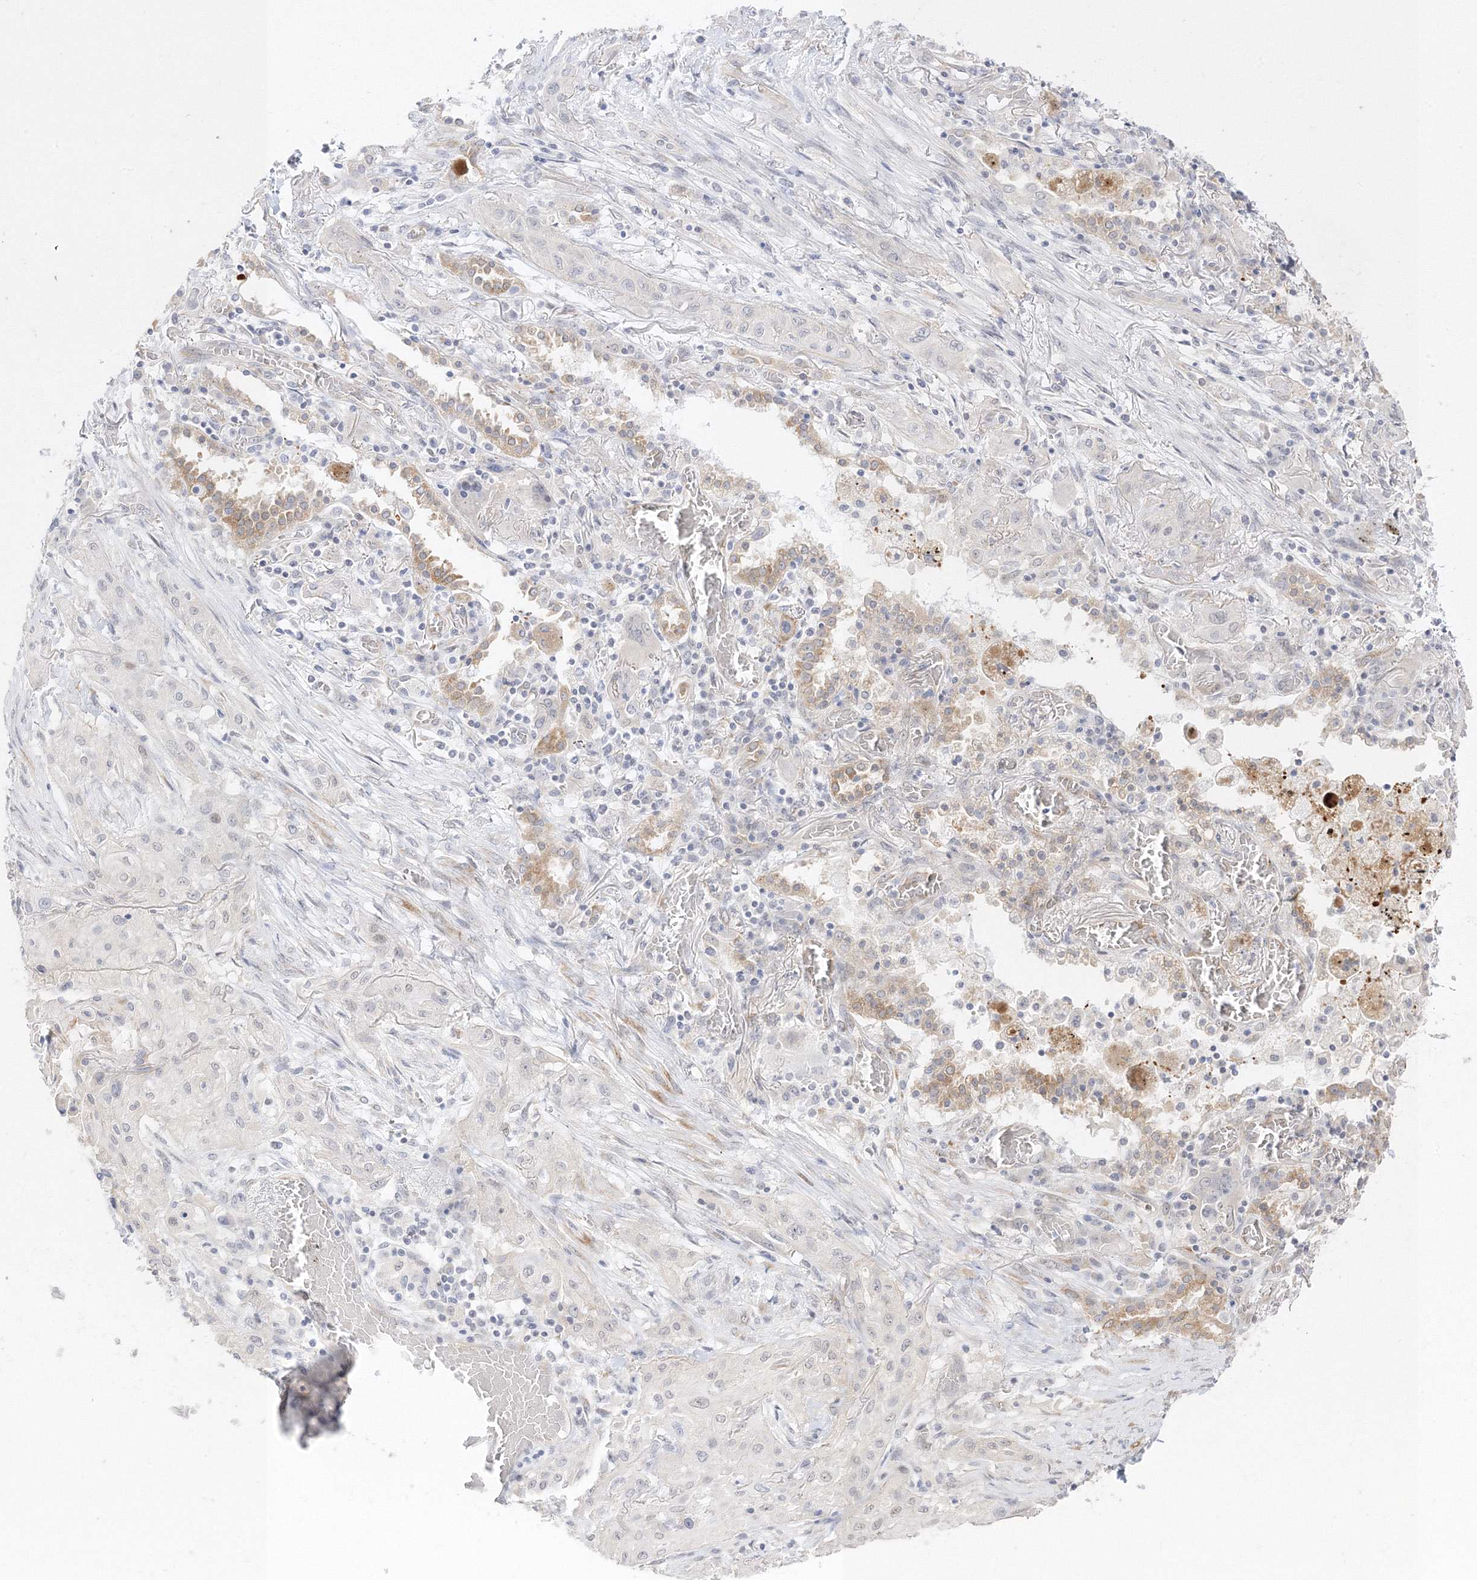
{"staining": {"intensity": "negative", "quantity": "none", "location": "none"}, "tissue": "lung cancer", "cell_type": "Tumor cells", "image_type": "cancer", "snomed": [{"axis": "morphology", "description": "Squamous cell carcinoma, NOS"}, {"axis": "topography", "description": "Lung"}], "caption": "DAB immunohistochemical staining of lung cancer (squamous cell carcinoma) demonstrates no significant positivity in tumor cells.", "gene": "C2CD2", "patient": {"sex": "female", "age": 47}}